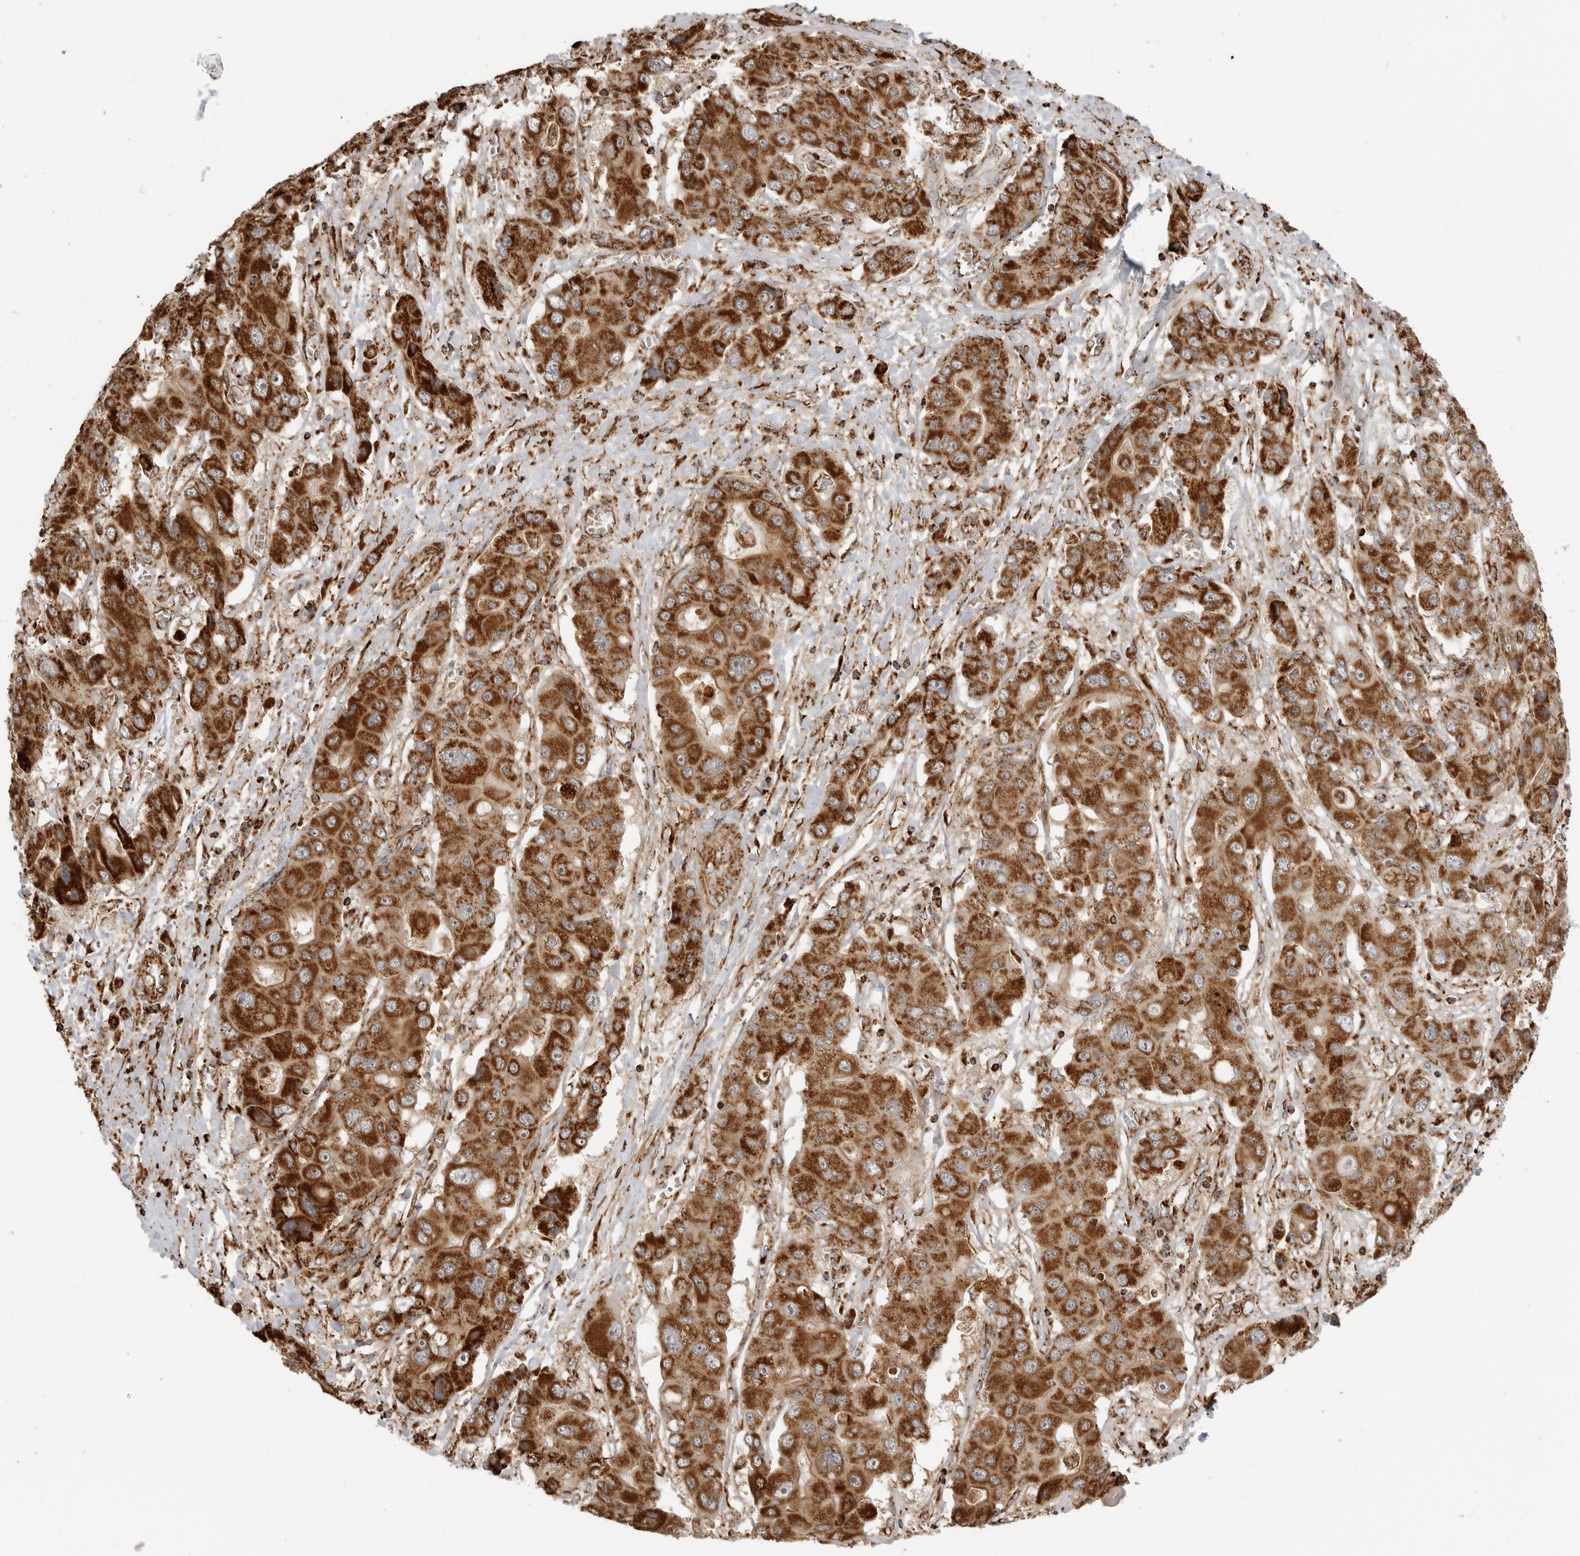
{"staining": {"intensity": "strong", "quantity": ">75%", "location": "cytoplasmic/membranous"}, "tissue": "liver cancer", "cell_type": "Tumor cells", "image_type": "cancer", "snomed": [{"axis": "morphology", "description": "Cholangiocarcinoma"}, {"axis": "topography", "description": "Liver"}], "caption": "Immunohistochemical staining of liver cancer reveals high levels of strong cytoplasmic/membranous protein positivity in approximately >75% of tumor cells.", "gene": "BMP2K", "patient": {"sex": "male", "age": 67}}